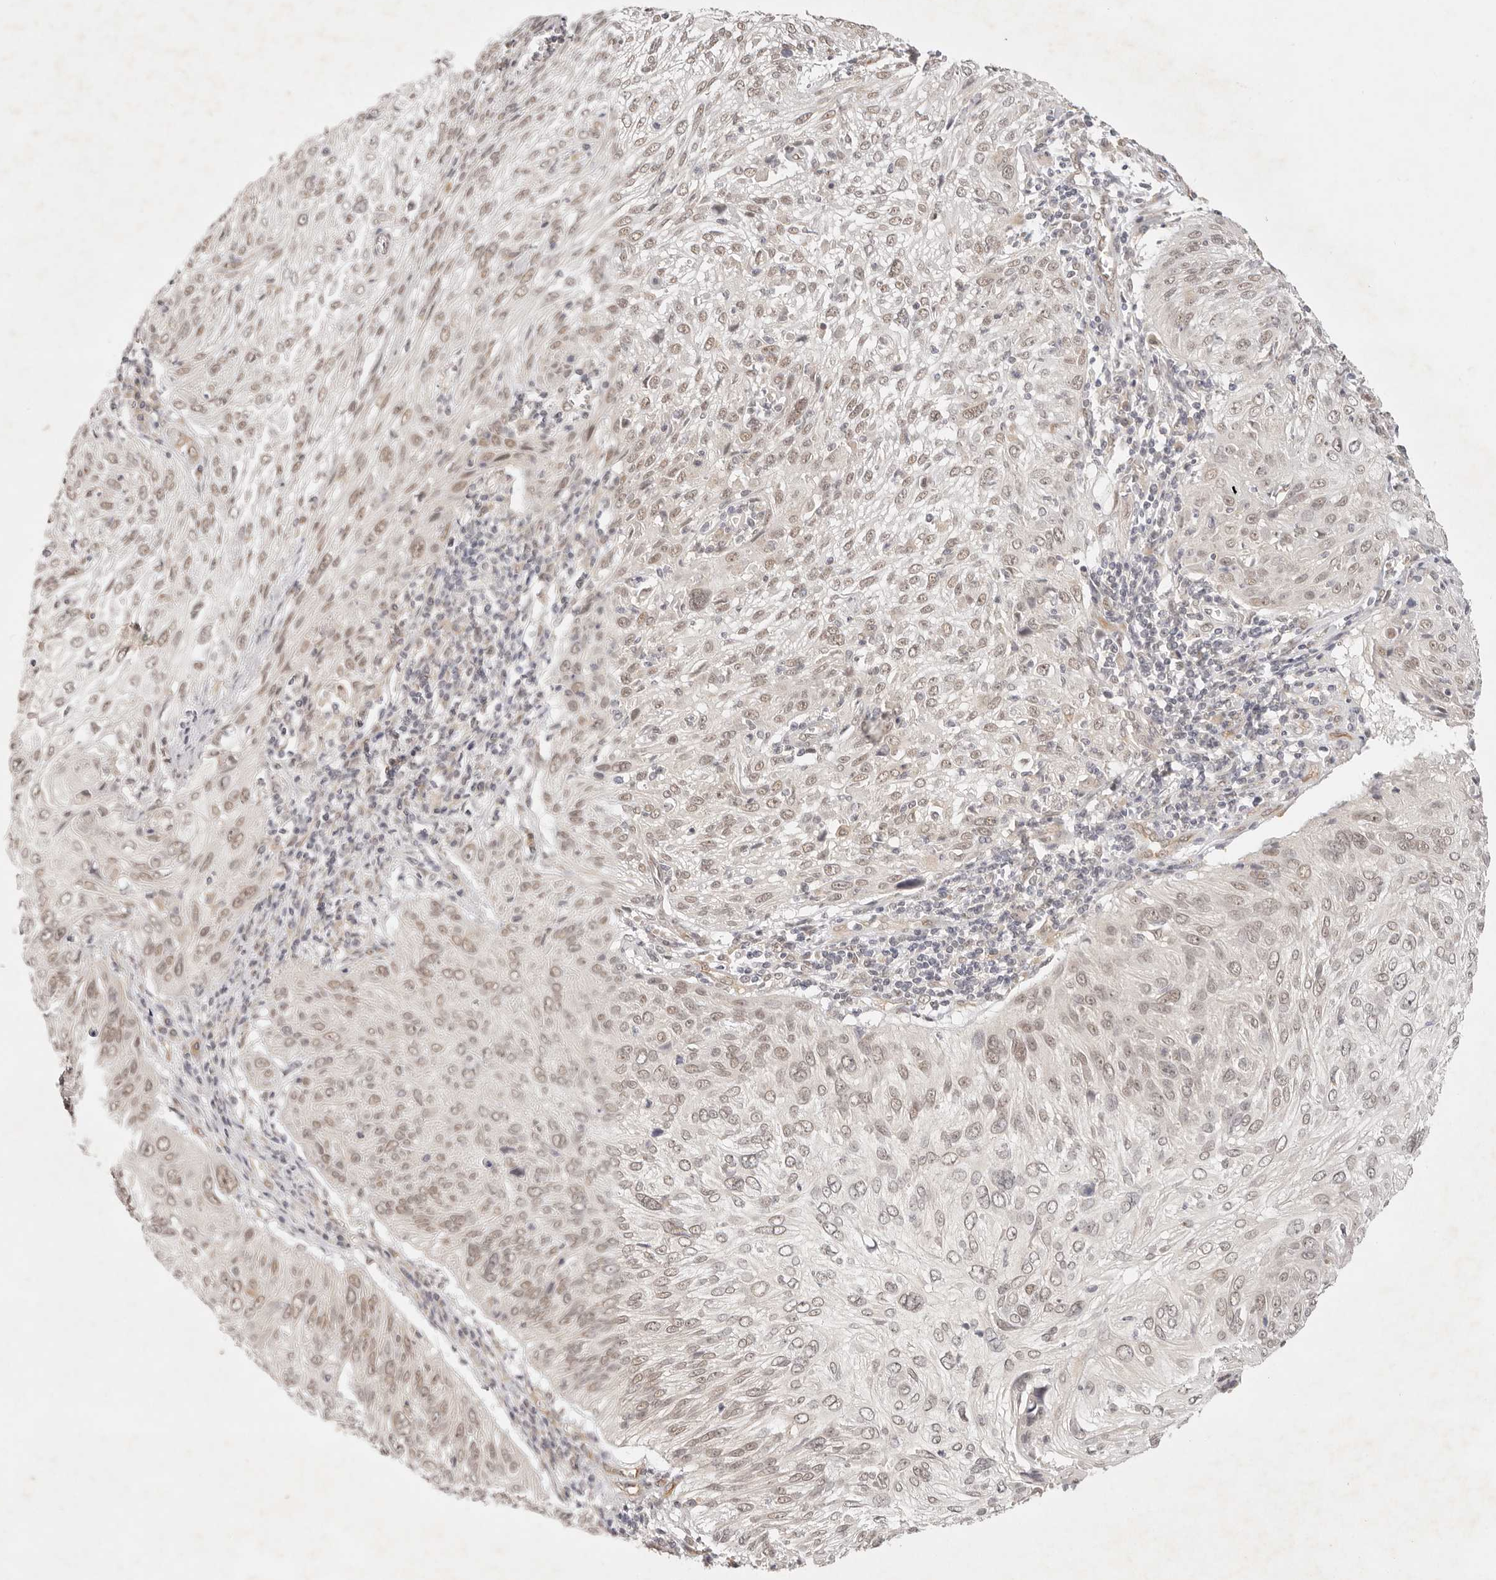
{"staining": {"intensity": "weak", "quantity": "25%-75%", "location": "nuclear"}, "tissue": "cervical cancer", "cell_type": "Tumor cells", "image_type": "cancer", "snomed": [{"axis": "morphology", "description": "Squamous cell carcinoma, NOS"}, {"axis": "topography", "description": "Cervix"}], "caption": "There is low levels of weak nuclear expression in tumor cells of cervical cancer (squamous cell carcinoma), as demonstrated by immunohistochemical staining (brown color).", "gene": "GPR156", "patient": {"sex": "female", "age": 51}}